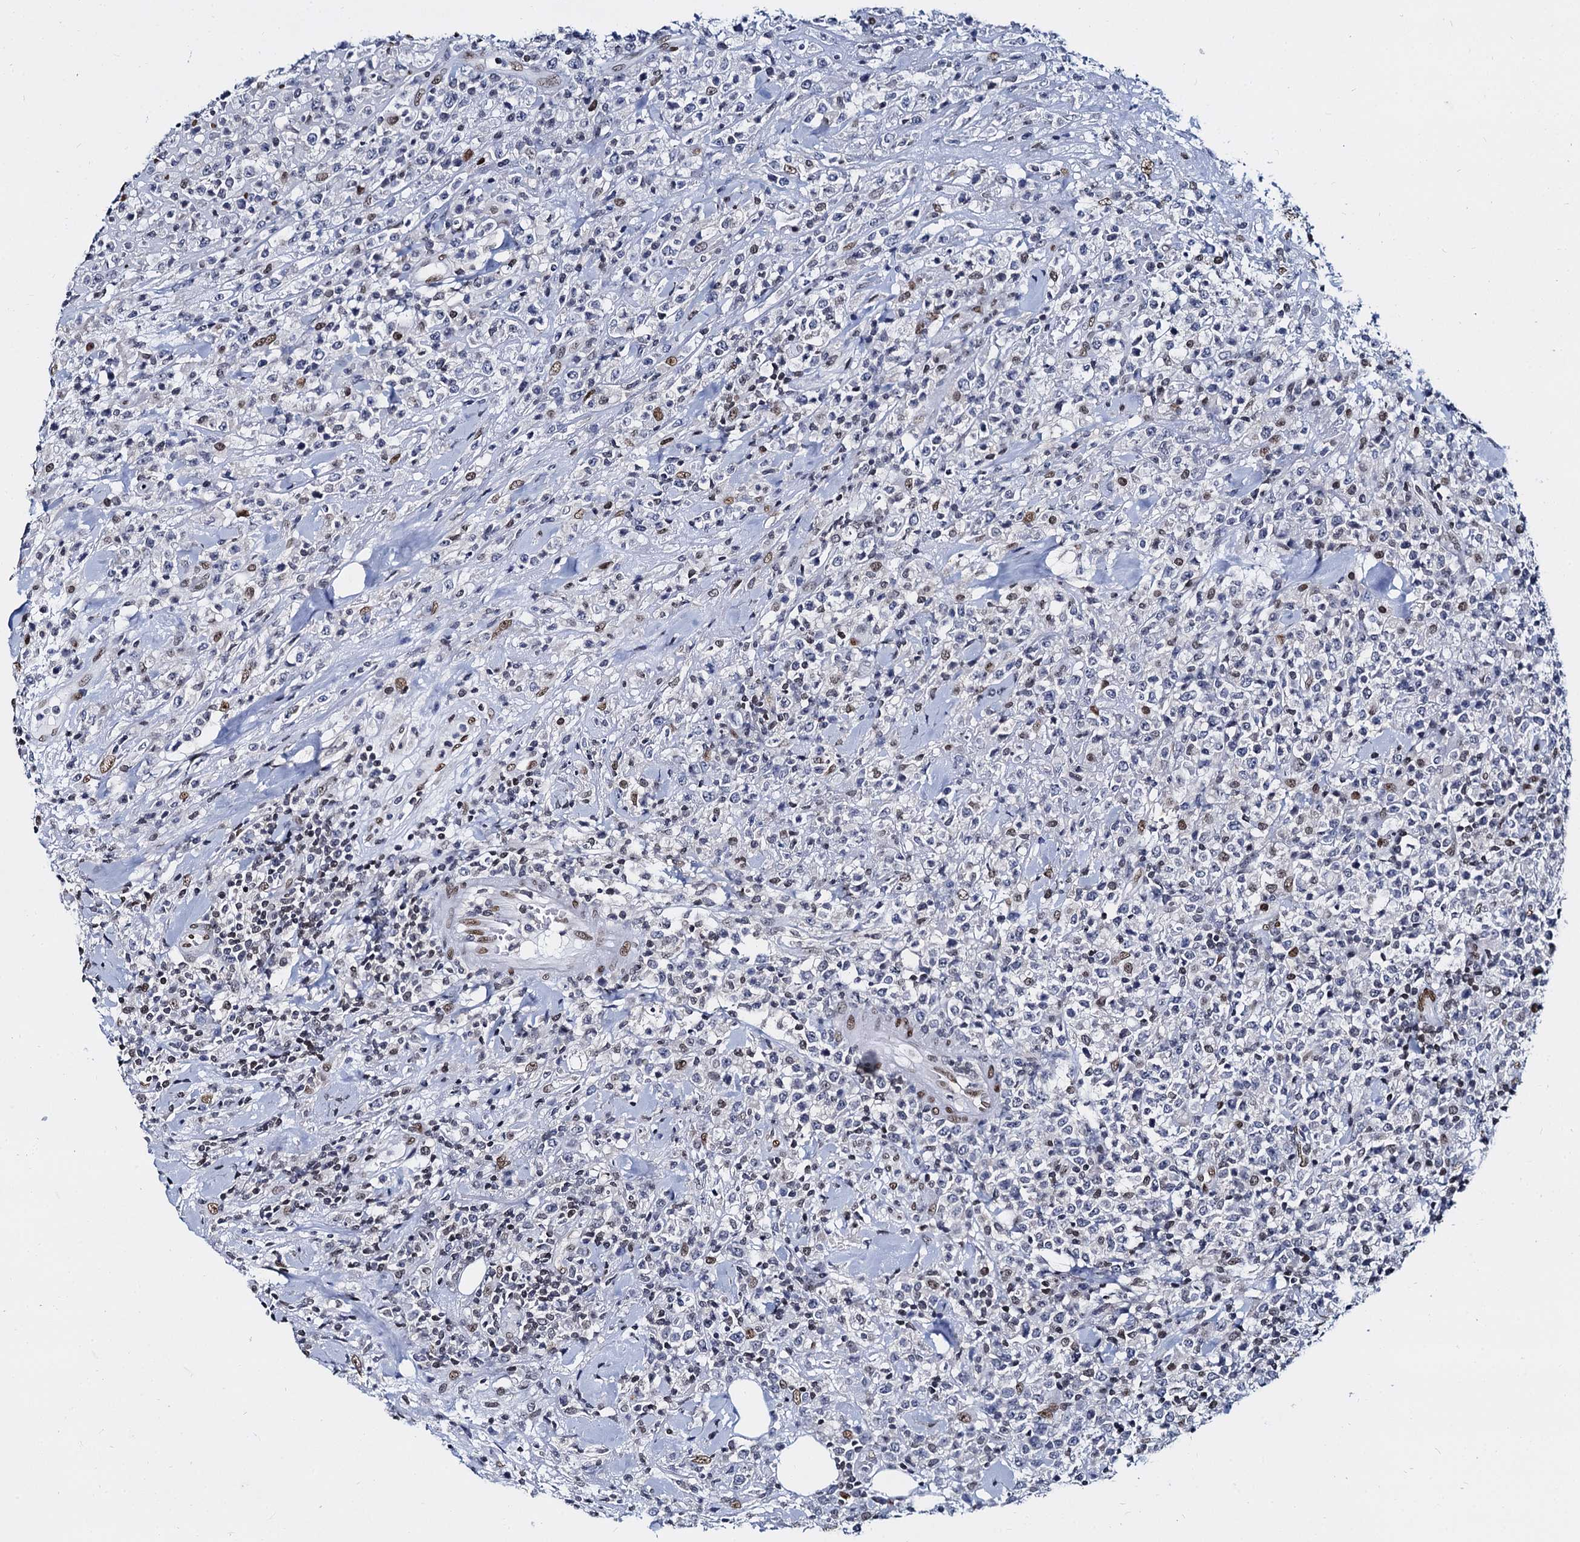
{"staining": {"intensity": "negative", "quantity": "none", "location": "none"}, "tissue": "lymphoma", "cell_type": "Tumor cells", "image_type": "cancer", "snomed": [{"axis": "morphology", "description": "Malignant lymphoma, non-Hodgkin's type, High grade"}, {"axis": "topography", "description": "Colon"}], "caption": "DAB immunohistochemical staining of human lymphoma displays no significant staining in tumor cells.", "gene": "CMAS", "patient": {"sex": "female", "age": 53}}